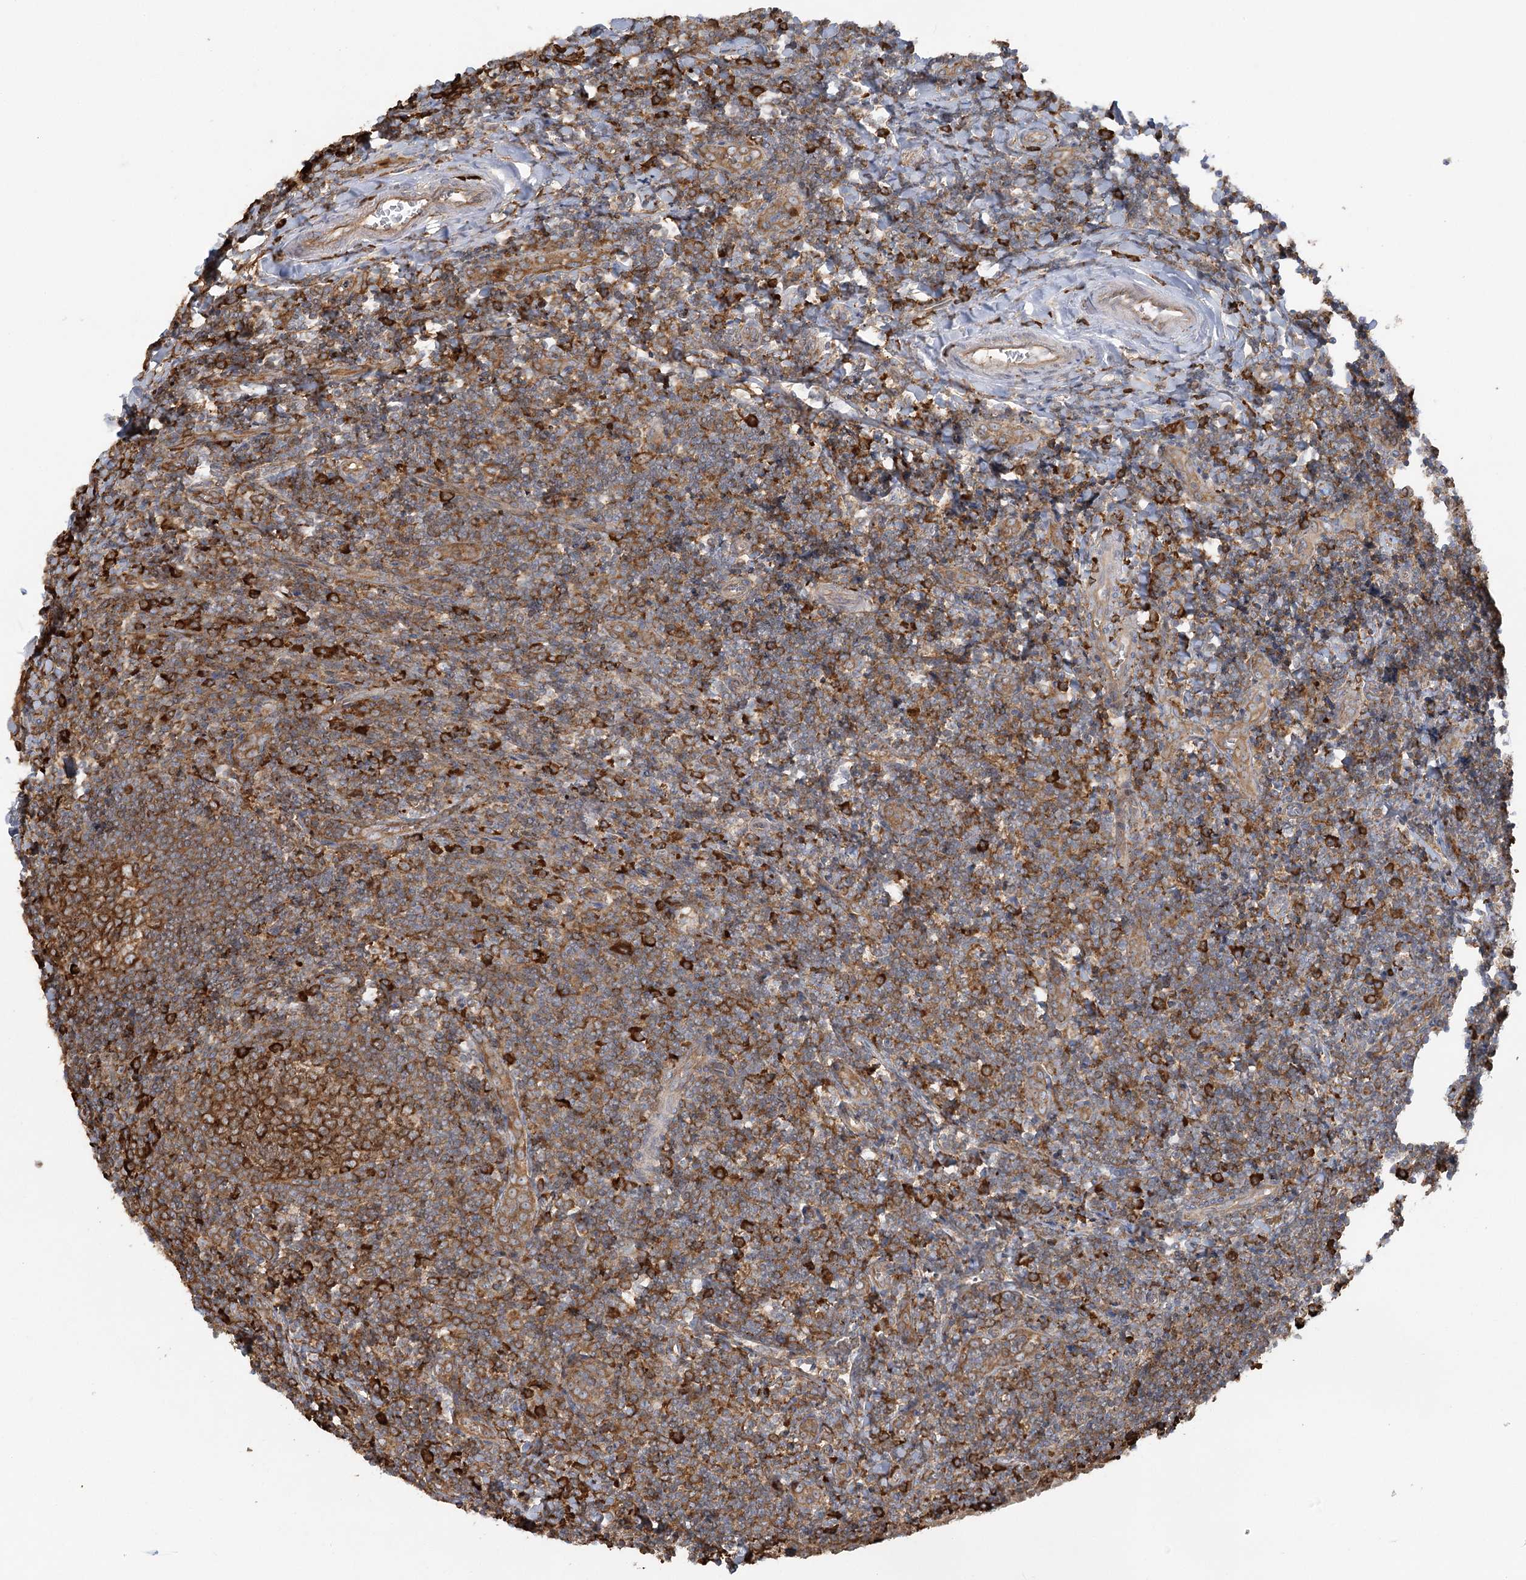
{"staining": {"intensity": "strong", "quantity": ">75%", "location": "cytoplasmic/membranous"}, "tissue": "tonsil", "cell_type": "Germinal center cells", "image_type": "normal", "snomed": [{"axis": "morphology", "description": "Normal tissue, NOS"}, {"axis": "topography", "description": "Tonsil"}], "caption": "Immunohistochemical staining of unremarkable human tonsil shows high levels of strong cytoplasmic/membranous expression in about >75% of germinal center cells.", "gene": "ACAP2", "patient": {"sex": "male", "age": 27}}